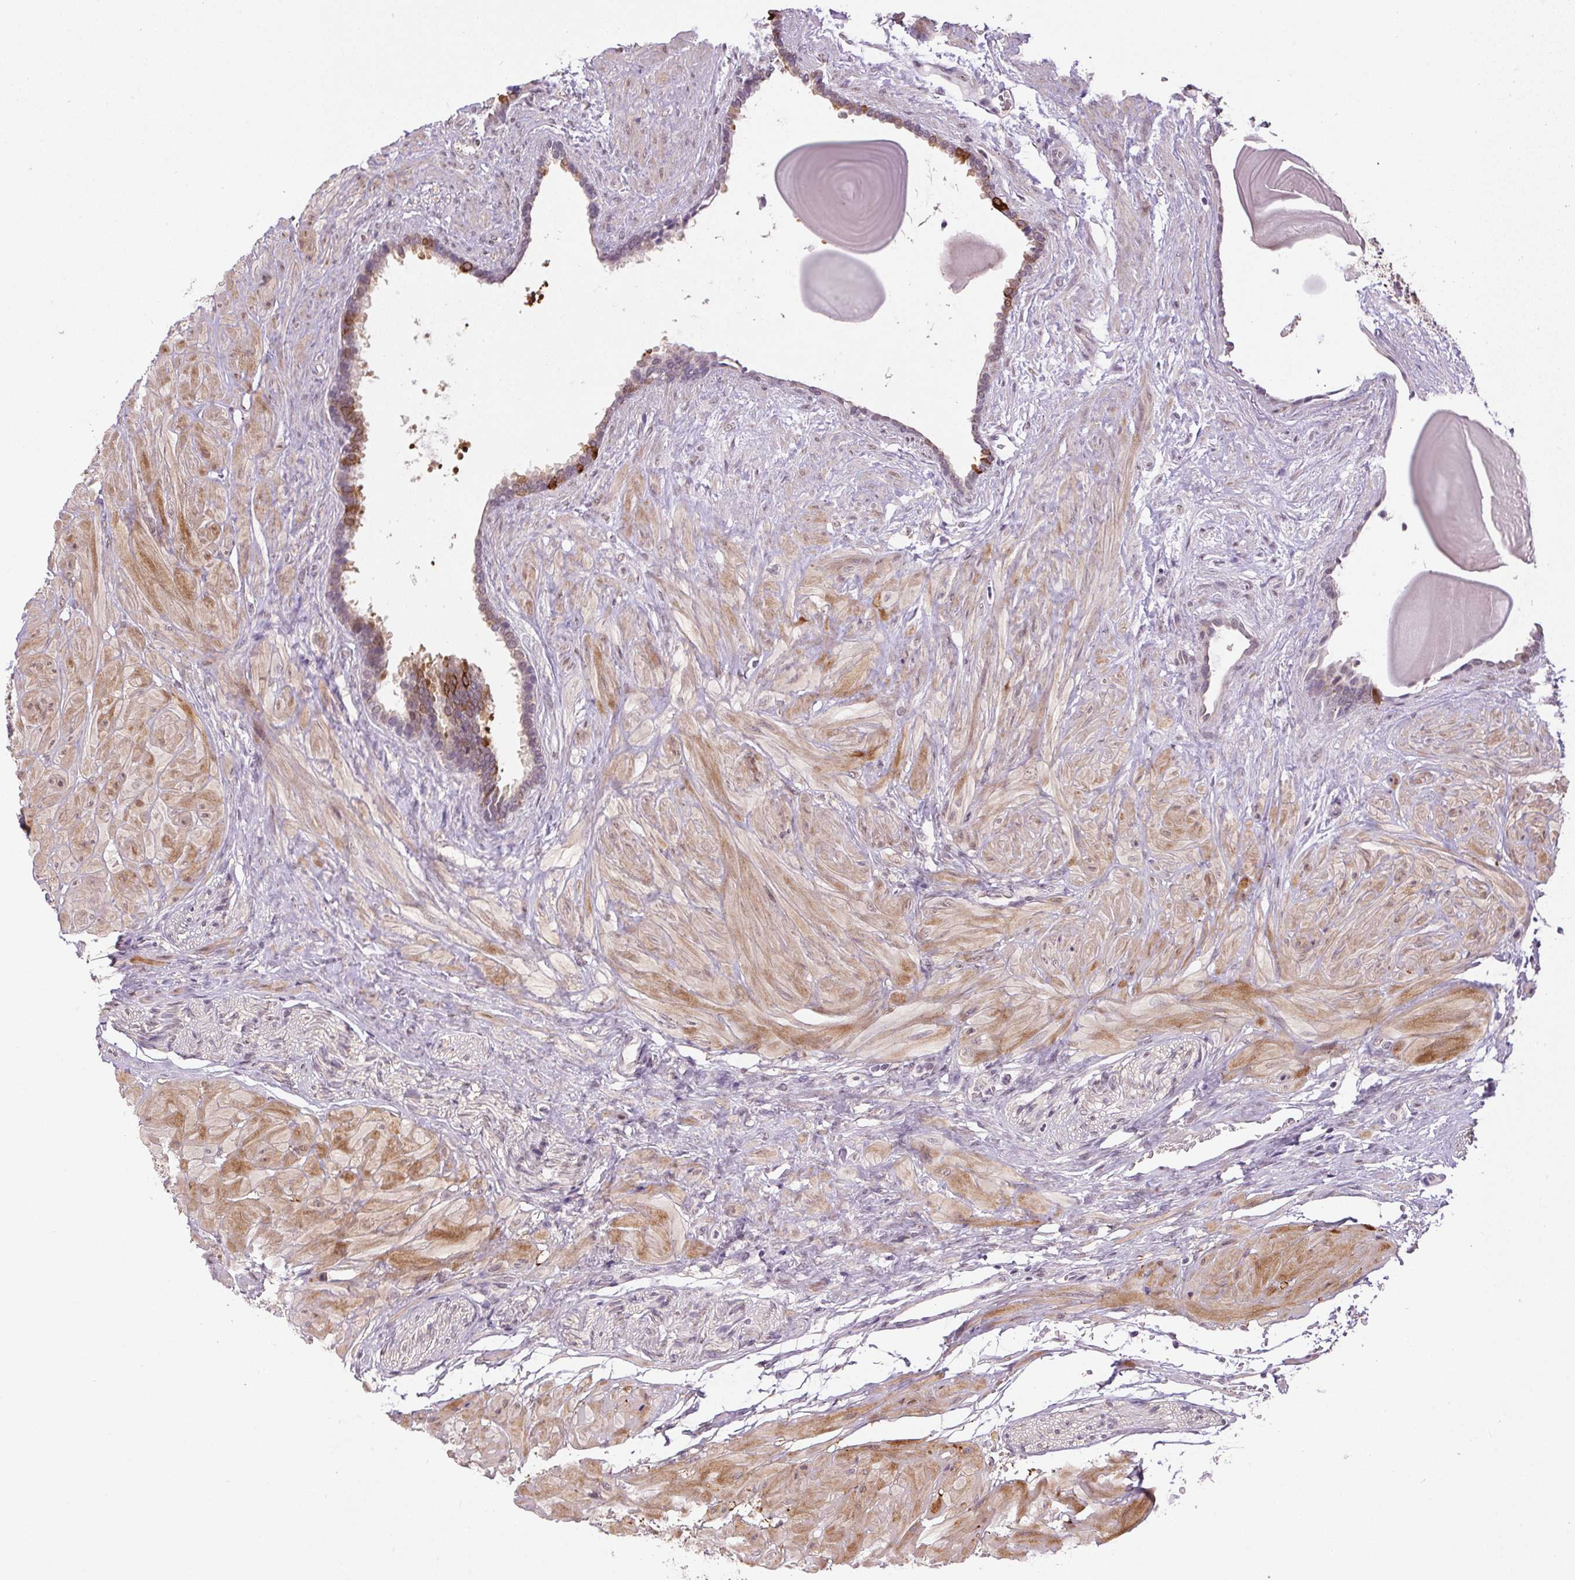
{"staining": {"intensity": "moderate", "quantity": "<25%", "location": "cytoplasmic/membranous"}, "tissue": "seminal vesicle", "cell_type": "Glandular cells", "image_type": "normal", "snomed": [{"axis": "morphology", "description": "Normal tissue, NOS"}, {"axis": "topography", "description": "Seminal veicle"}], "caption": "Immunohistochemical staining of unremarkable seminal vesicle exhibits <25% levels of moderate cytoplasmic/membranous protein staining in approximately <25% of glandular cells.", "gene": "PPP4R4", "patient": {"sex": "male", "age": 57}}